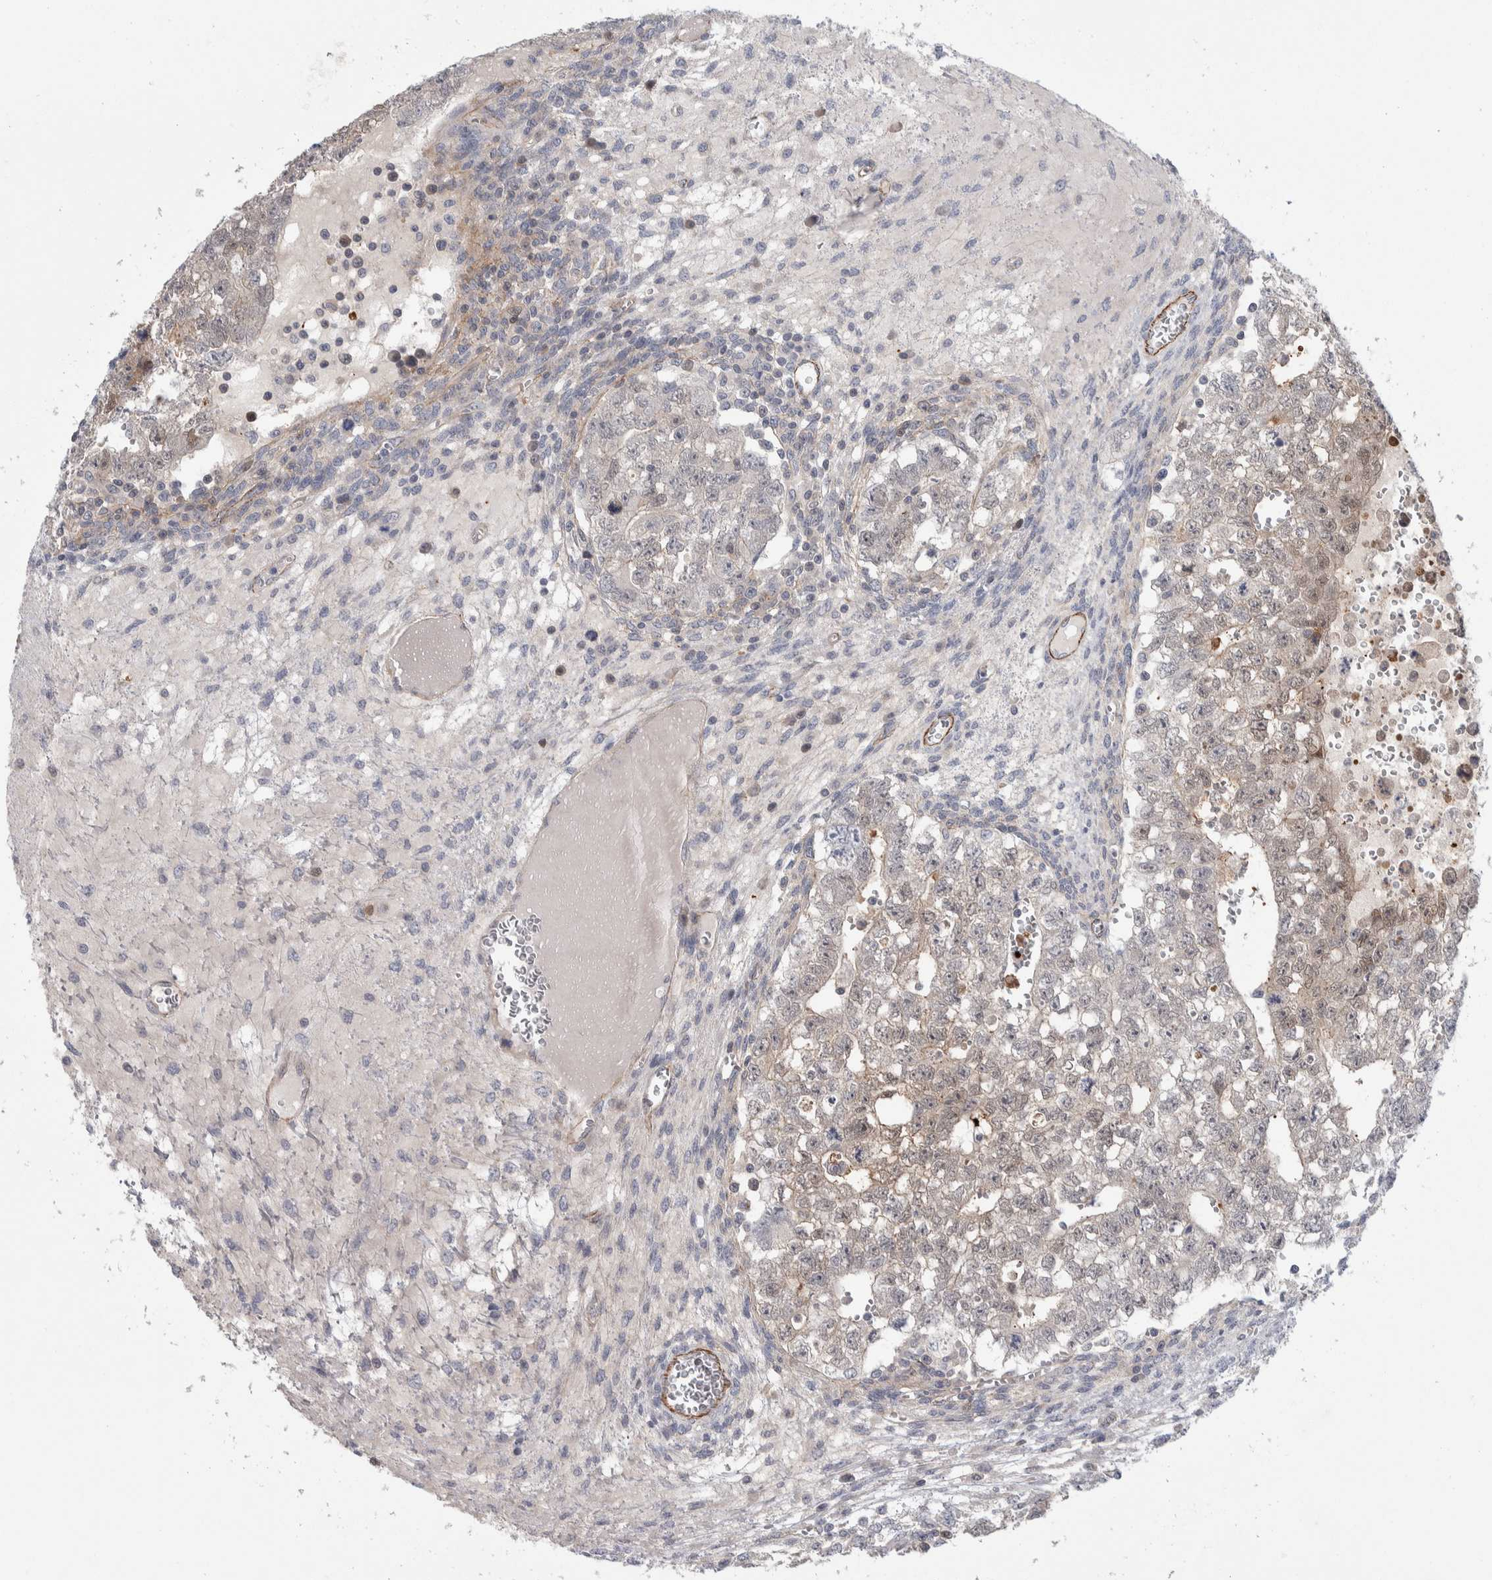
{"staining": {"intensity": "weak", "quantity": "<25%", "location": "cytoplasmic/membranous"}, "tissue": "testis cancer", "cell_type": "Tumor cells", "image_type": "cancer", "snomed": [{"axis": "morphology", "description": "Seminoma, NOS"}, {"axis": "morphology", "description": "Carcinoma, Embryonal, NOS"}, {"axis": "topography", "description": "Testis"}], "caption": "This is a photomicrograph of IHC staining of embryonal carcinoma (testis), which shows no expression in tumor cells.", "gene": "ZNF862", "patient": {"sex": "male", "age": 38}}